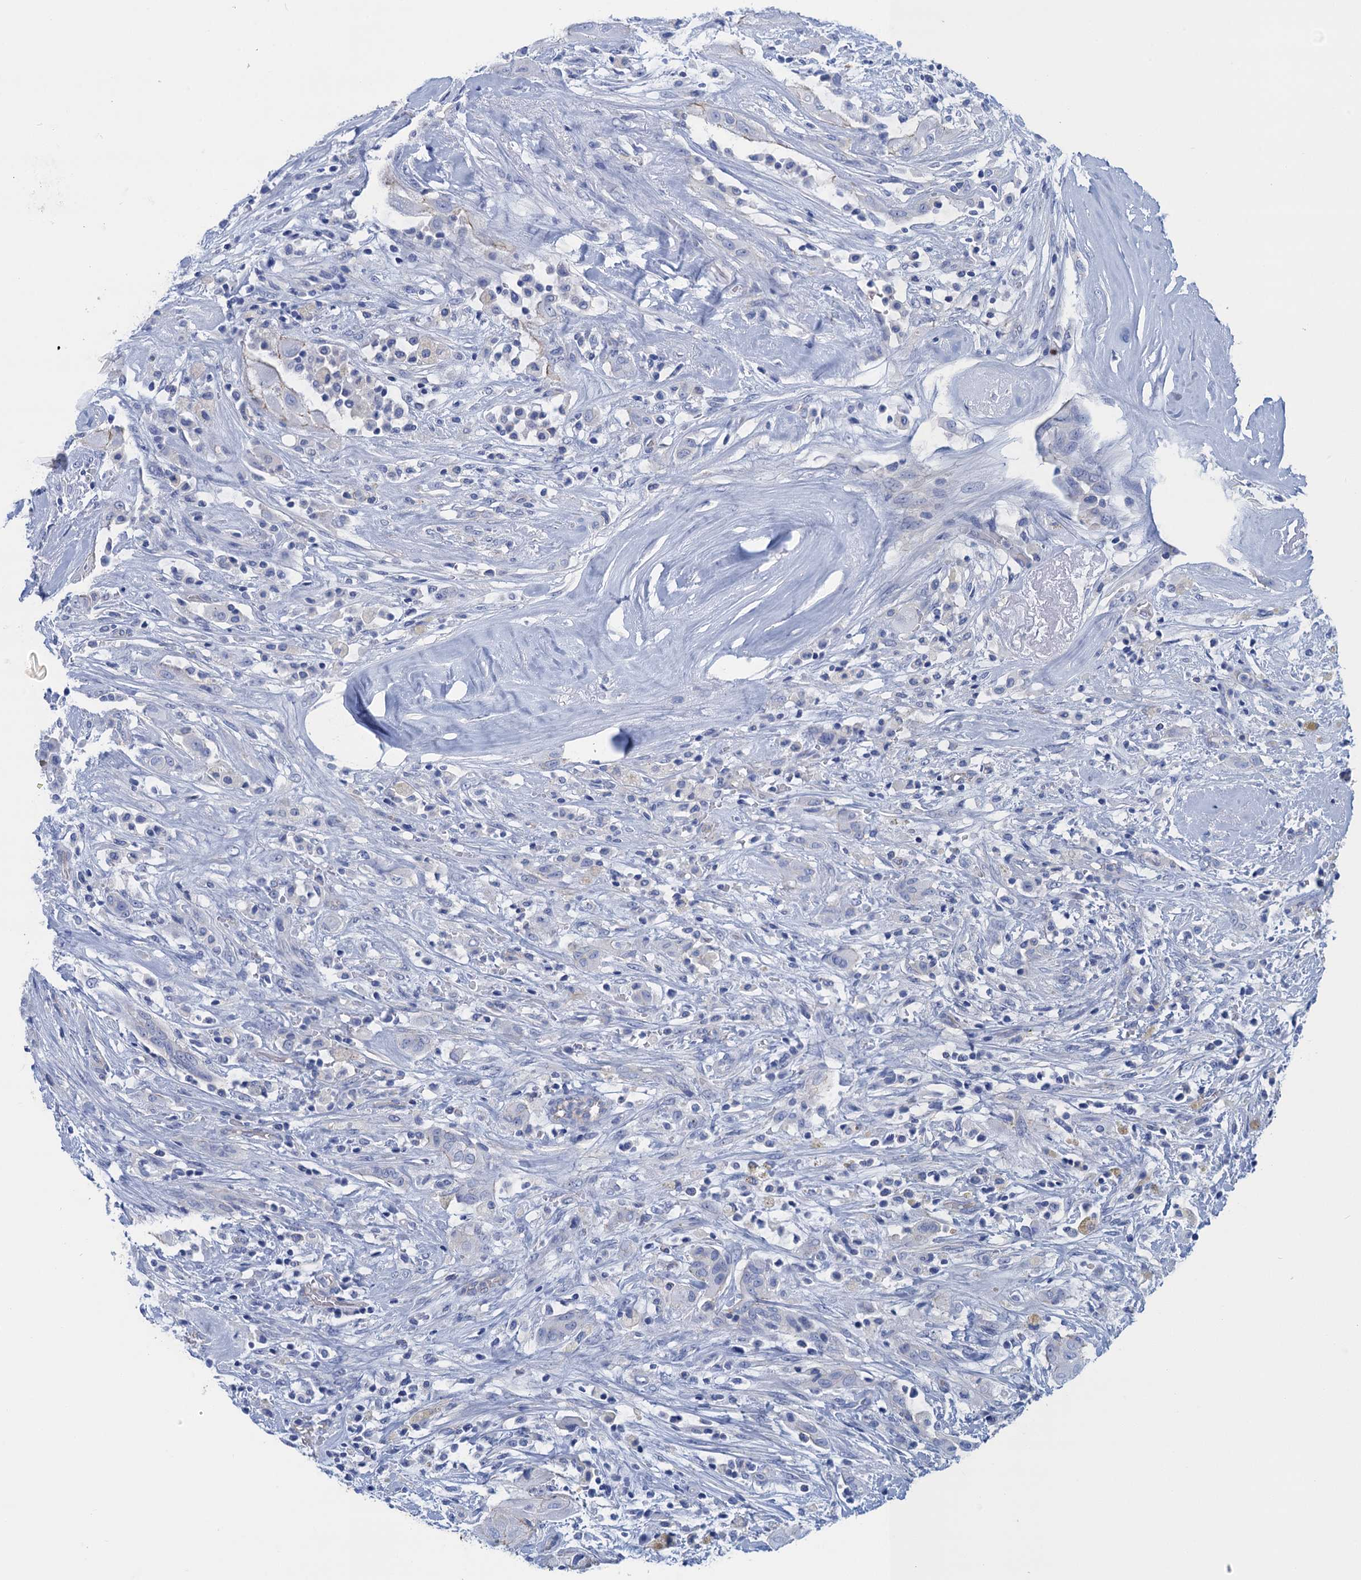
{"staining": {"intensity": "negative", "quantity": "none", "location": "none"}, "tissue": "thyroid cancer", "cell_type": "Tumor cells", "image_type": "cancer", "snomed": [{"axis": "morphology", "description": "Papillary adenocarcinoma, NOS"}, {"axis": "topography", "description": "Thyroid gland"}], "caption": "Image shows no significant protein positivity in tumor cells of thyroid cancer (papillary adenocarcinoma).", "gene": "CALML5", "patient": {"sex": "female", "age": 59}}